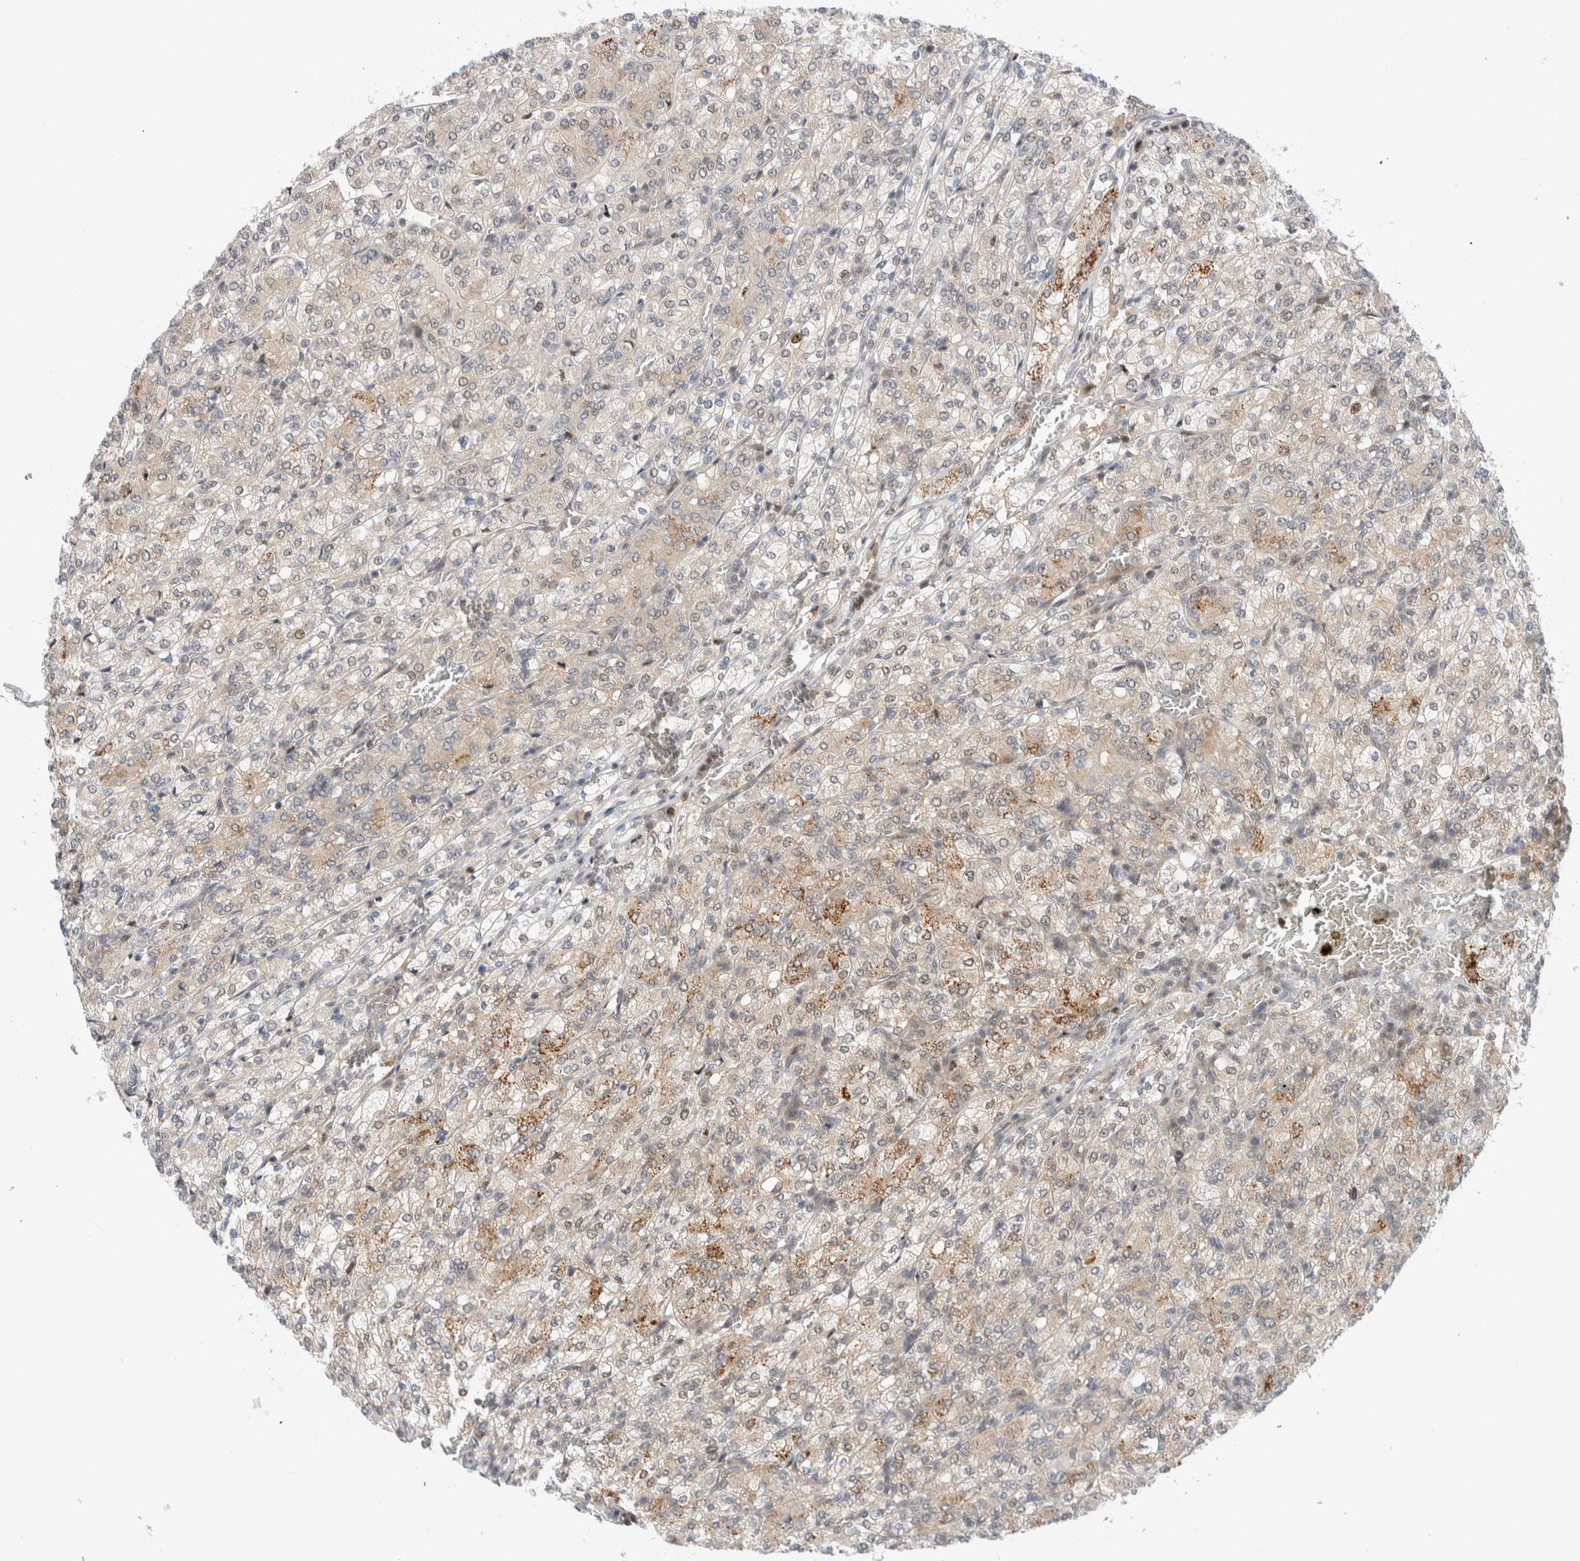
{"staining": {"intensity": "moderate", "quantity": "<25%", "location": "cytoplasmic/membranous"}, "tissue": "renal cancer", "cell_type": "Tumor cells", "image_type": "cancer", "snomed": [{"axis": "morphology", "description": "Adenocarcinoma, NOS"}, {"axis": "topography", "description": "Kidney"}], "caption": "Human adenocarcinoma (renal) stained for a protein (brown) shows moderate cytoplasmic/membranous positive positivity in approximately <25% of tumor cells.", "gene": "NCR3LG1", "patient": {"sex": "male", "age": 77}}